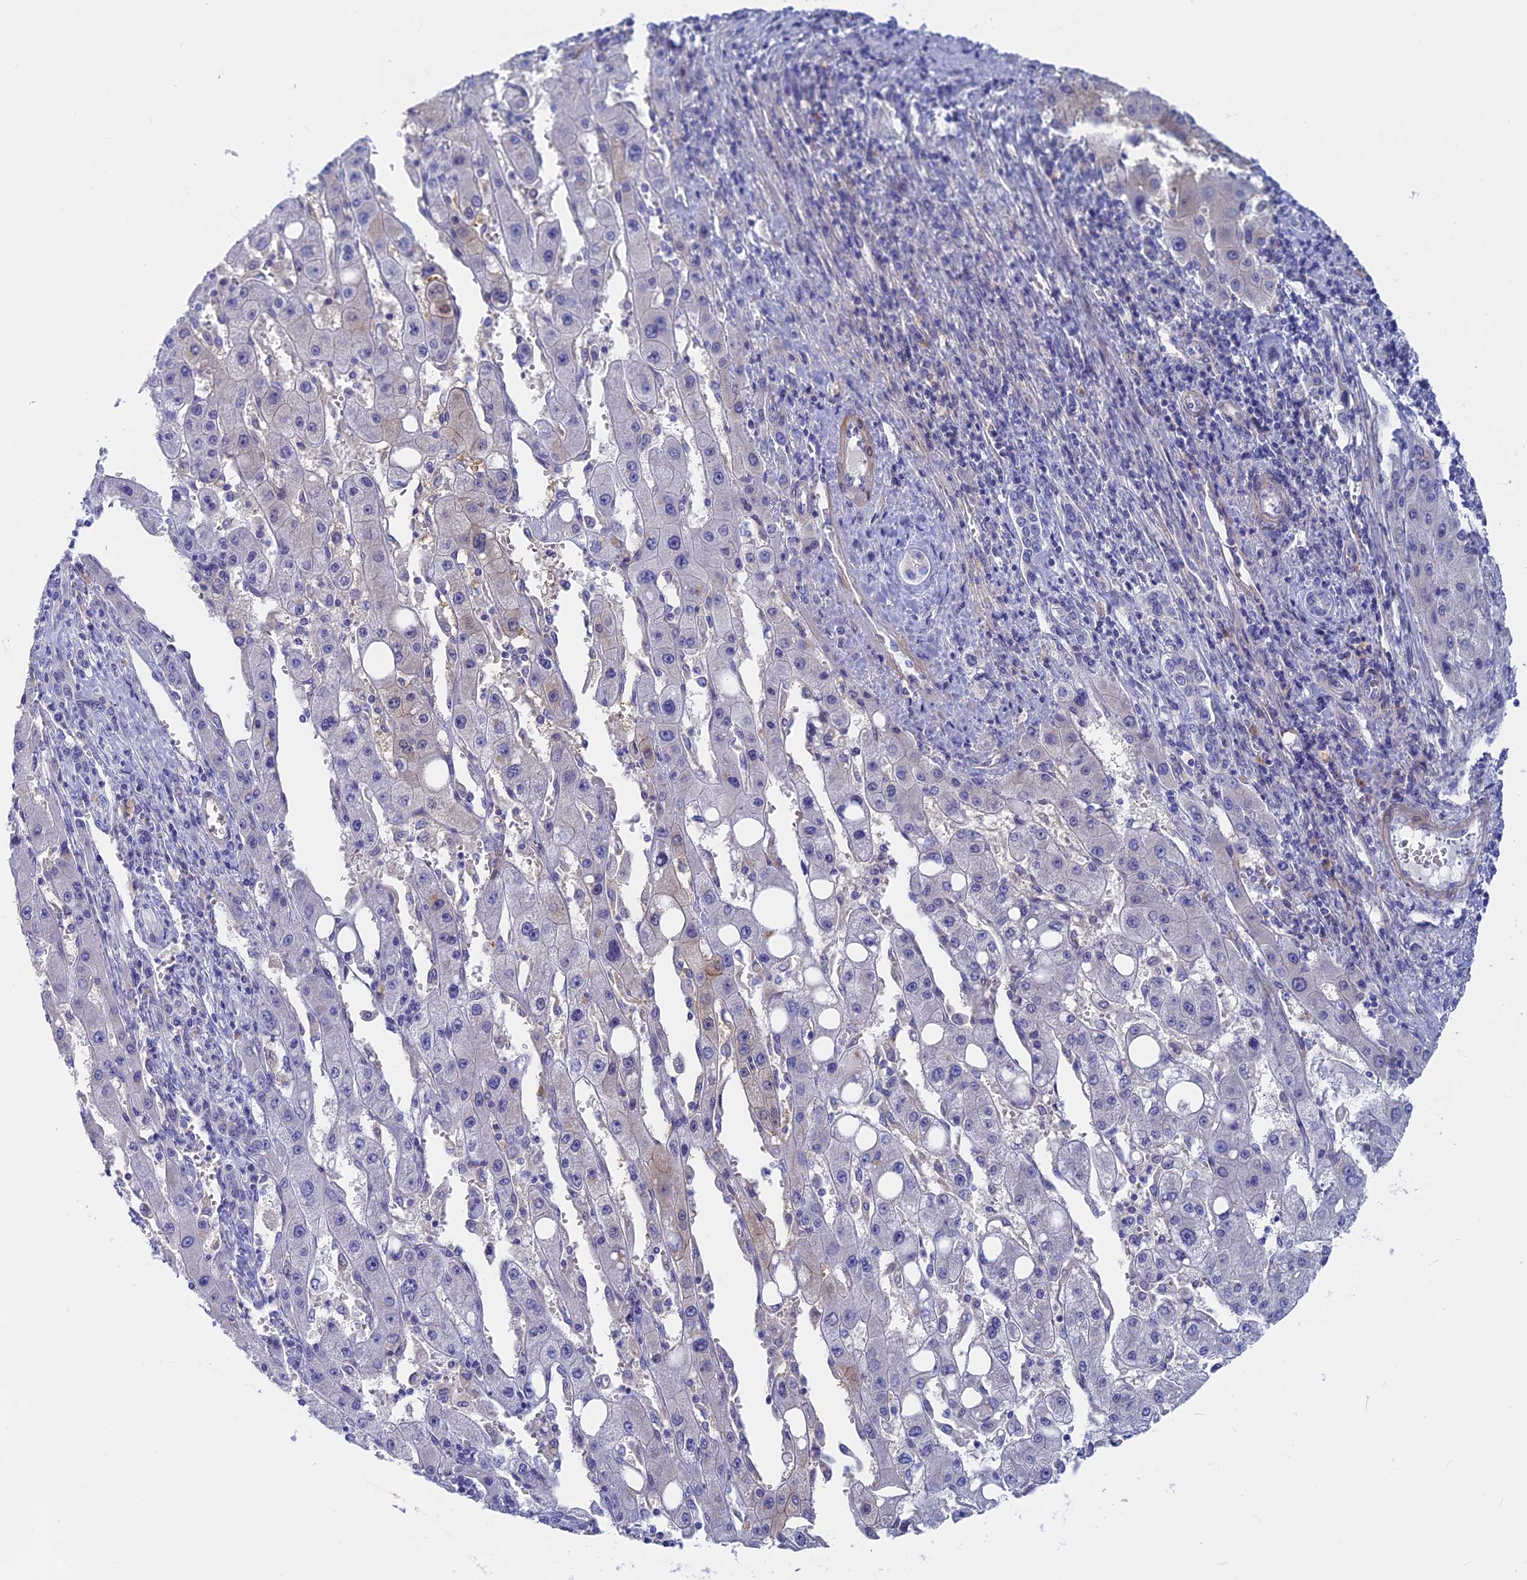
{"staining": {"intensity": "negative", "quantity": "none", "location": "none"}, "tissue": "liver cancer", "cell_type": "Tumor cells", "image_type": "cancer", "snomed": [{"axis": "morphology", "description": "Carcinoma, Hepatocellular, NOS"}, {"axis": "topography", "description": "Liver"}], "caption": "Immunohistochemistry (IHC) micrograph of human liver cancer (hepatocellular carcinoma) stained for a protein (brown), which displays no positivity in tumor cells.", "gene": "GLB1L", "patient": {"sex": "female", "age": 73}}